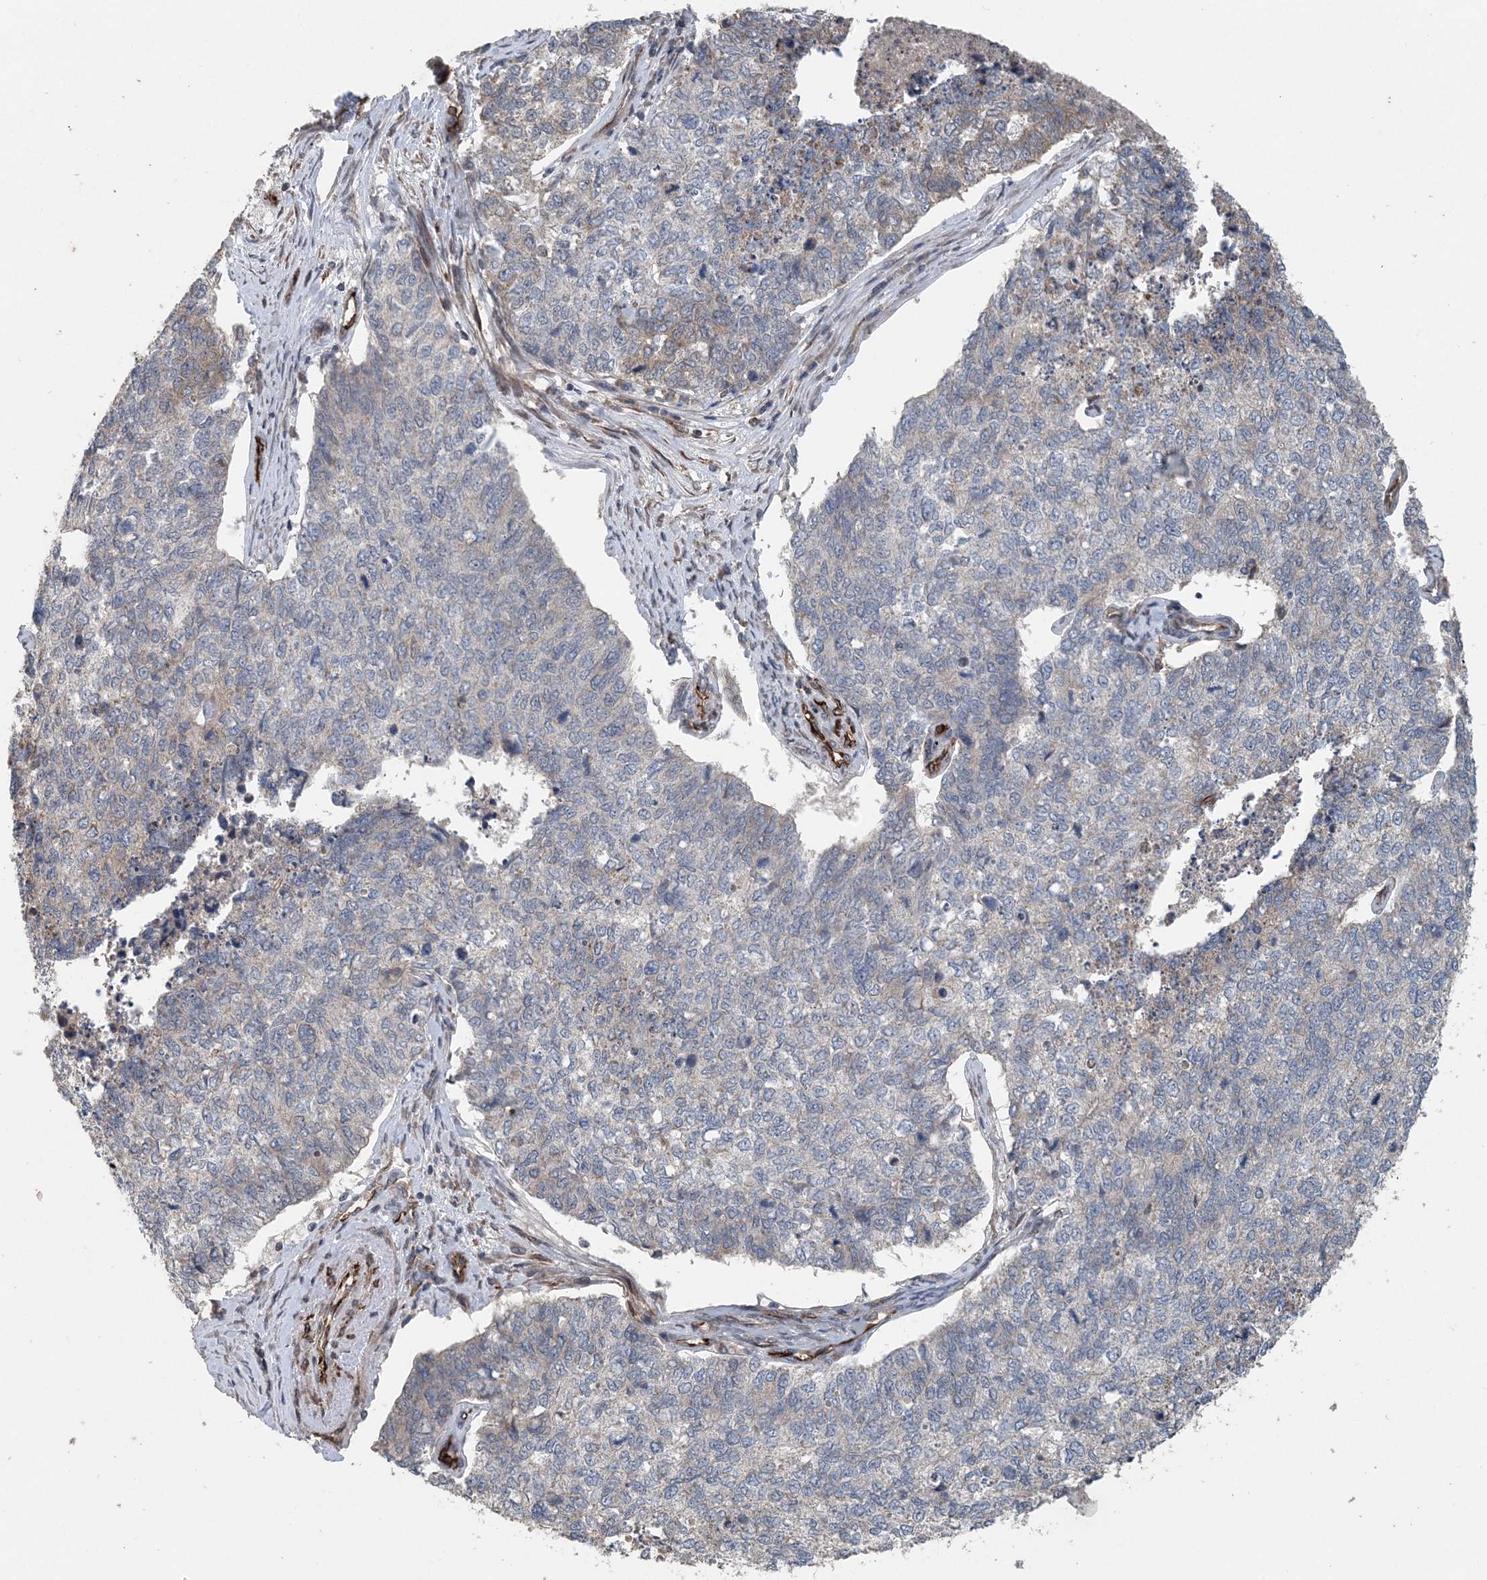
{"staining": {"intensity": "weak", "quantity": "<25%", "location": "cytoplasmic/membranous"}, "tissue": "cervical cancer", "cell_type": "Tumor cells", "image_type": "cancer", "snomed": [{"axis": "morphology", "description": "Squamous cell carcinoma, NOS"}, {"axis": "topography", "description": "Cervix"}], "caption": "High magnification brightfield microscopy of cervical cancer (squamous cell carcinoma) stained with DAB (3,3'-diaminobenzidine) (brown) and counterstained with hematoxylin (blue): tumor cells show no significant positivity.", "gene": "MYO9B", "patient": {"sex": "female", "age": 63}}